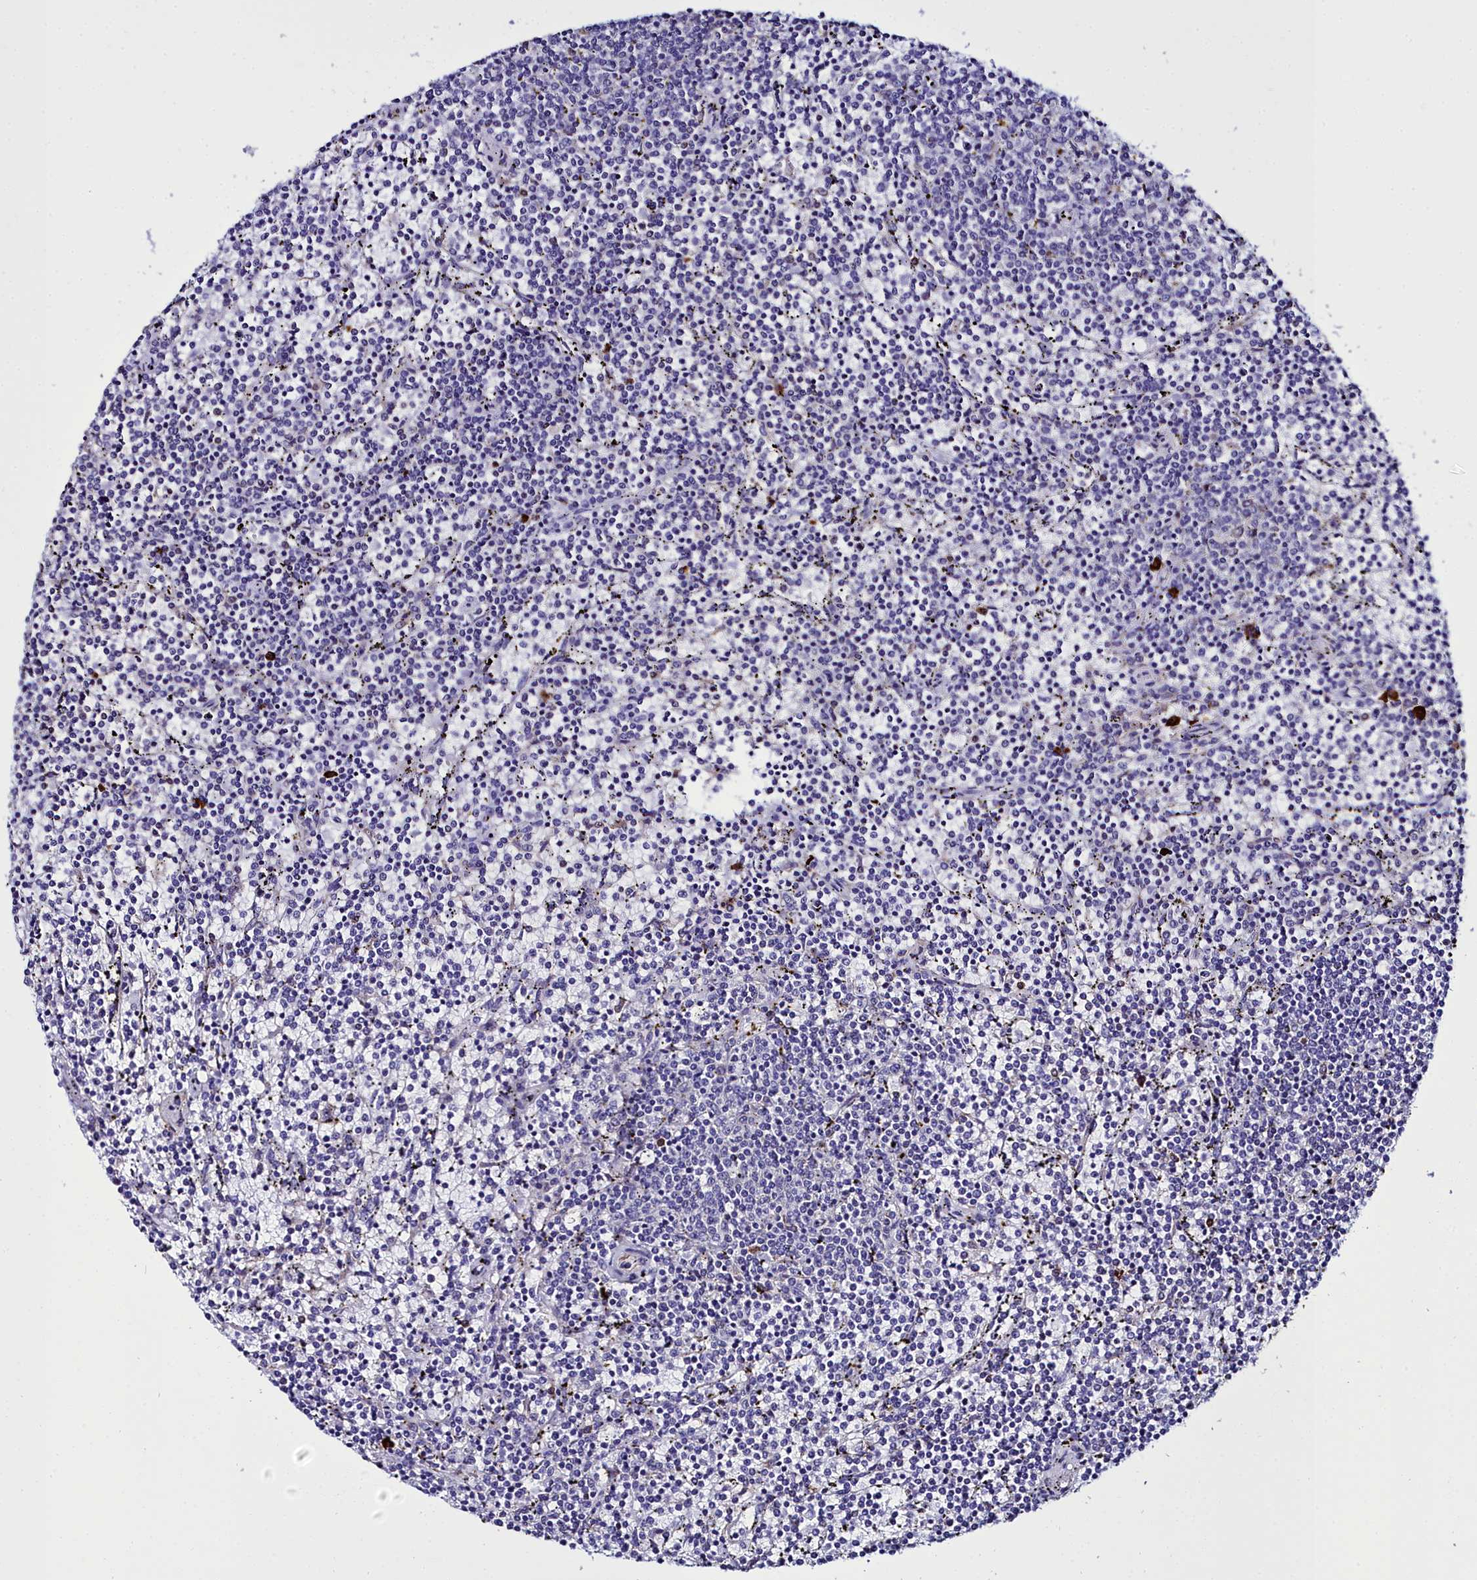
{"staining": {"intensity": "negative", "quantity": "none", "location": "none"}, "tissue": "lymphoma", "cell_type": "Tumor cells", "image_type": "cancer", "snomed": [{"axis": "morphology", "description": "Malignant lymphoma, non-Hodgkin's type, Low grade"}, {"axis": "topography", "description": "Spleen"}], "caption": "Tumor cells show no significant positivity in low-grade malignant lymphoma, non-Hodgkin's type.", "gene": "TXNDC5", "patient": {"sex": "female", "age": 50}}